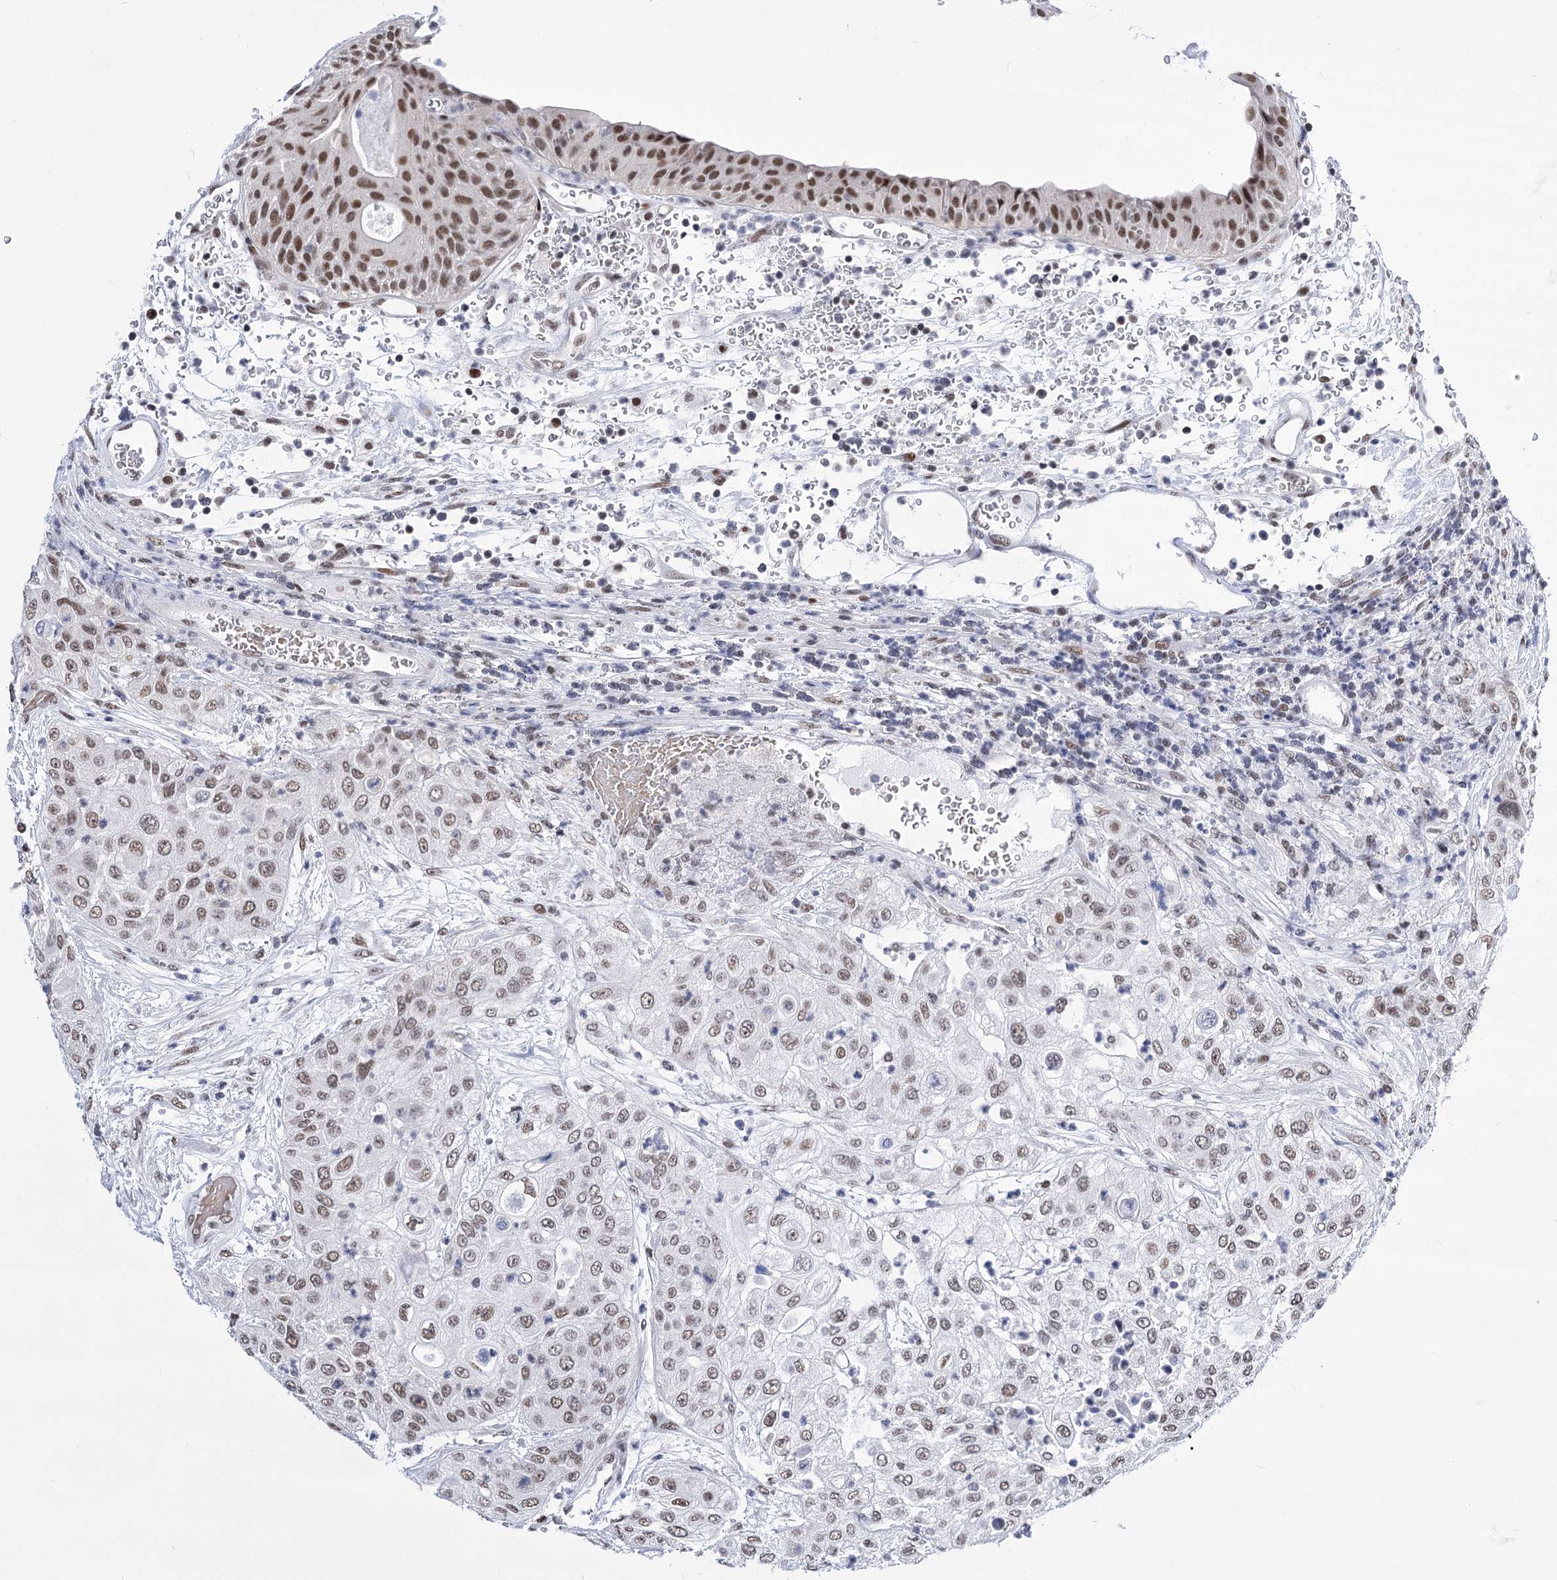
{"staining": {"intensity": "weak", "quantity": "<25%", "location": "nuclear"}, "tissue": "urothelial cancer", "cell_type": "Tumor cells", "image_type": "cancer", "snomed": [{"axis": "morphology", "description": "Urothelial carcinoma, High grade"}, {"axis": "topography", "description": "Urinary bladder"}], "caption": "Immunohistochemistry micrograph of urothelial cancer stained for a protein (brown), which demonstrates no expression in tumor cells.", "gene": "POU4F3", "patient": {"sex": "female", "age": 79}}